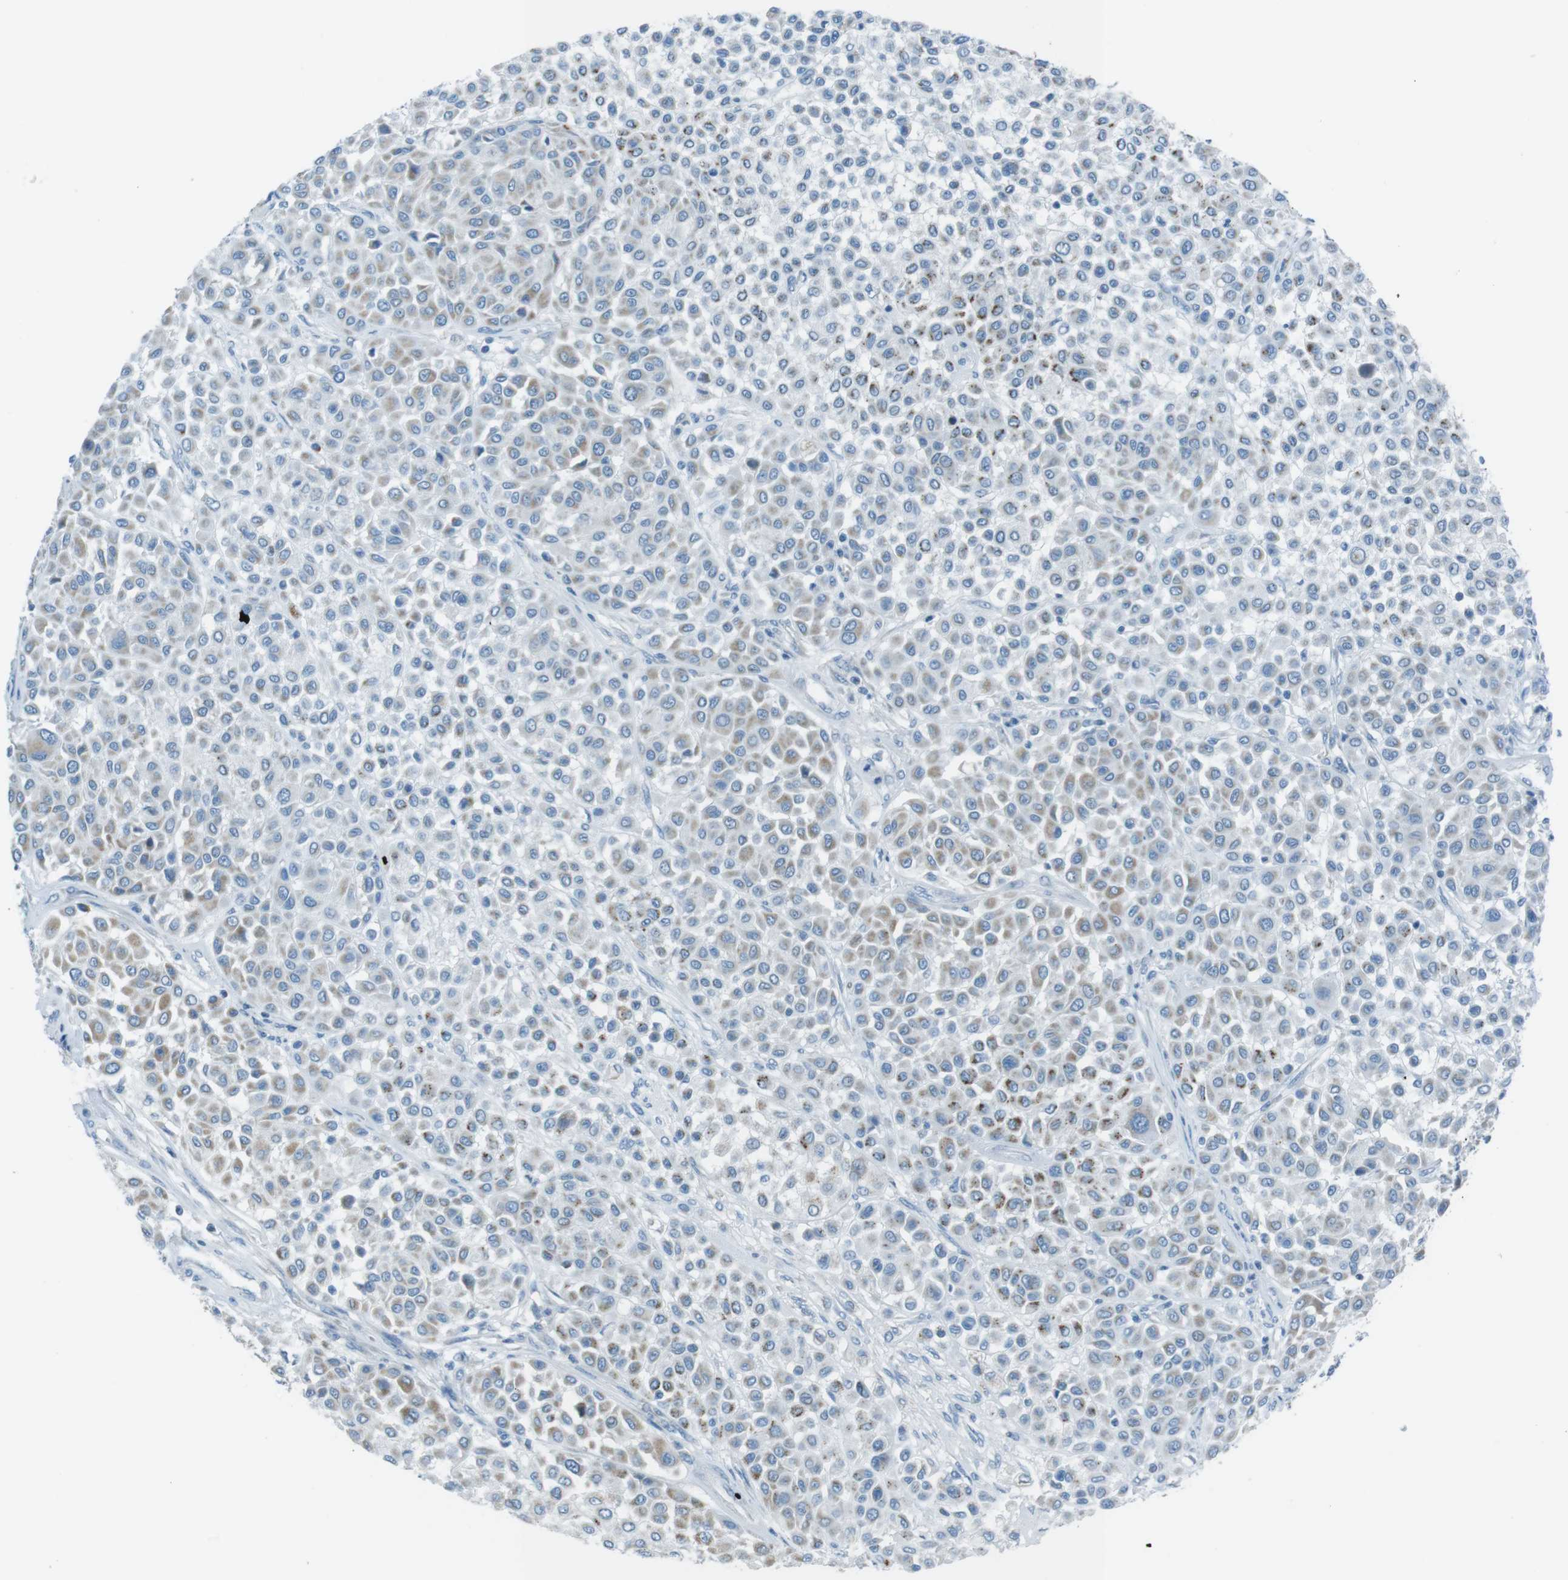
{"staining": {"intensity": "weak", "quantity": "25%-75%", "location": "cytoplasmic/membranous"}, "tissue": "melanoma", "cell_type": "Tumor cells", "image_type": "cancer", "snomed": [{"axis": "morphology", "description": "Malignant melanoma, Metastatic site"}, {"axis": "topography", "description": "Soft tissue"}], "caption": "Melanoma was stained to show a protein in brown. There is low levels of weak cytoplasmic/membranous expression in approximately 25%-75% of tumor cells.", "gene": "DNAJA3", "patient": {"sex": "male", "age": 41}}